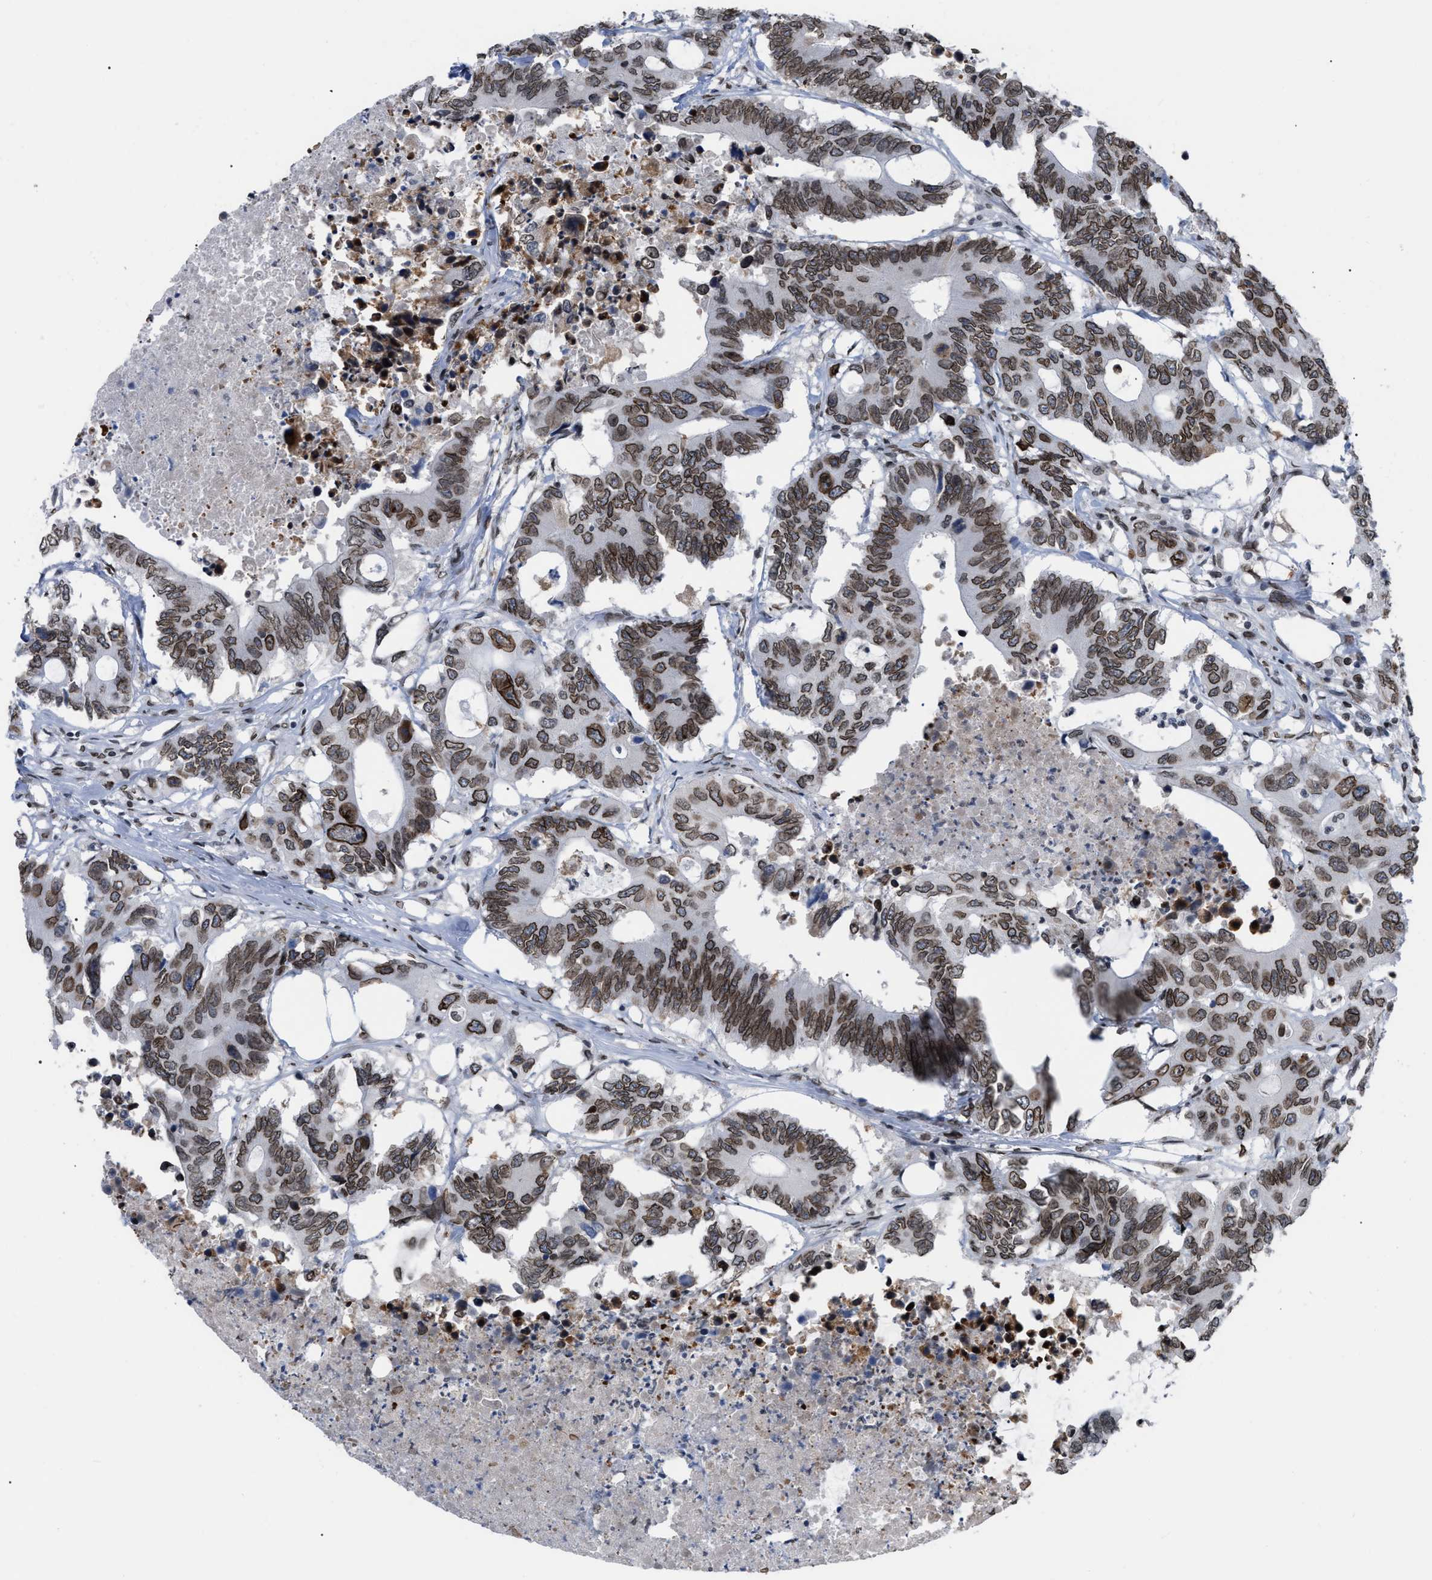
{"staining": {"intensity": "moderate", "quantity": ">75%", "location": "cytoplasmic/membranous,nuclear"}, "tissue": "colorectal cancer", "cell_type": "Tumor cells", "image_type": "cancer", "snomed": [{"axis": "morphology", "description": "Adenocarcinoma, NOS"}, {"axis": "topography", "description": "Colon"}], "caption": "Human colorectal cancer stained with a protein marker shows moderate staining in tumor cells.", "gene": "TPR", "patient": {"sex": "male", "age": 71}}